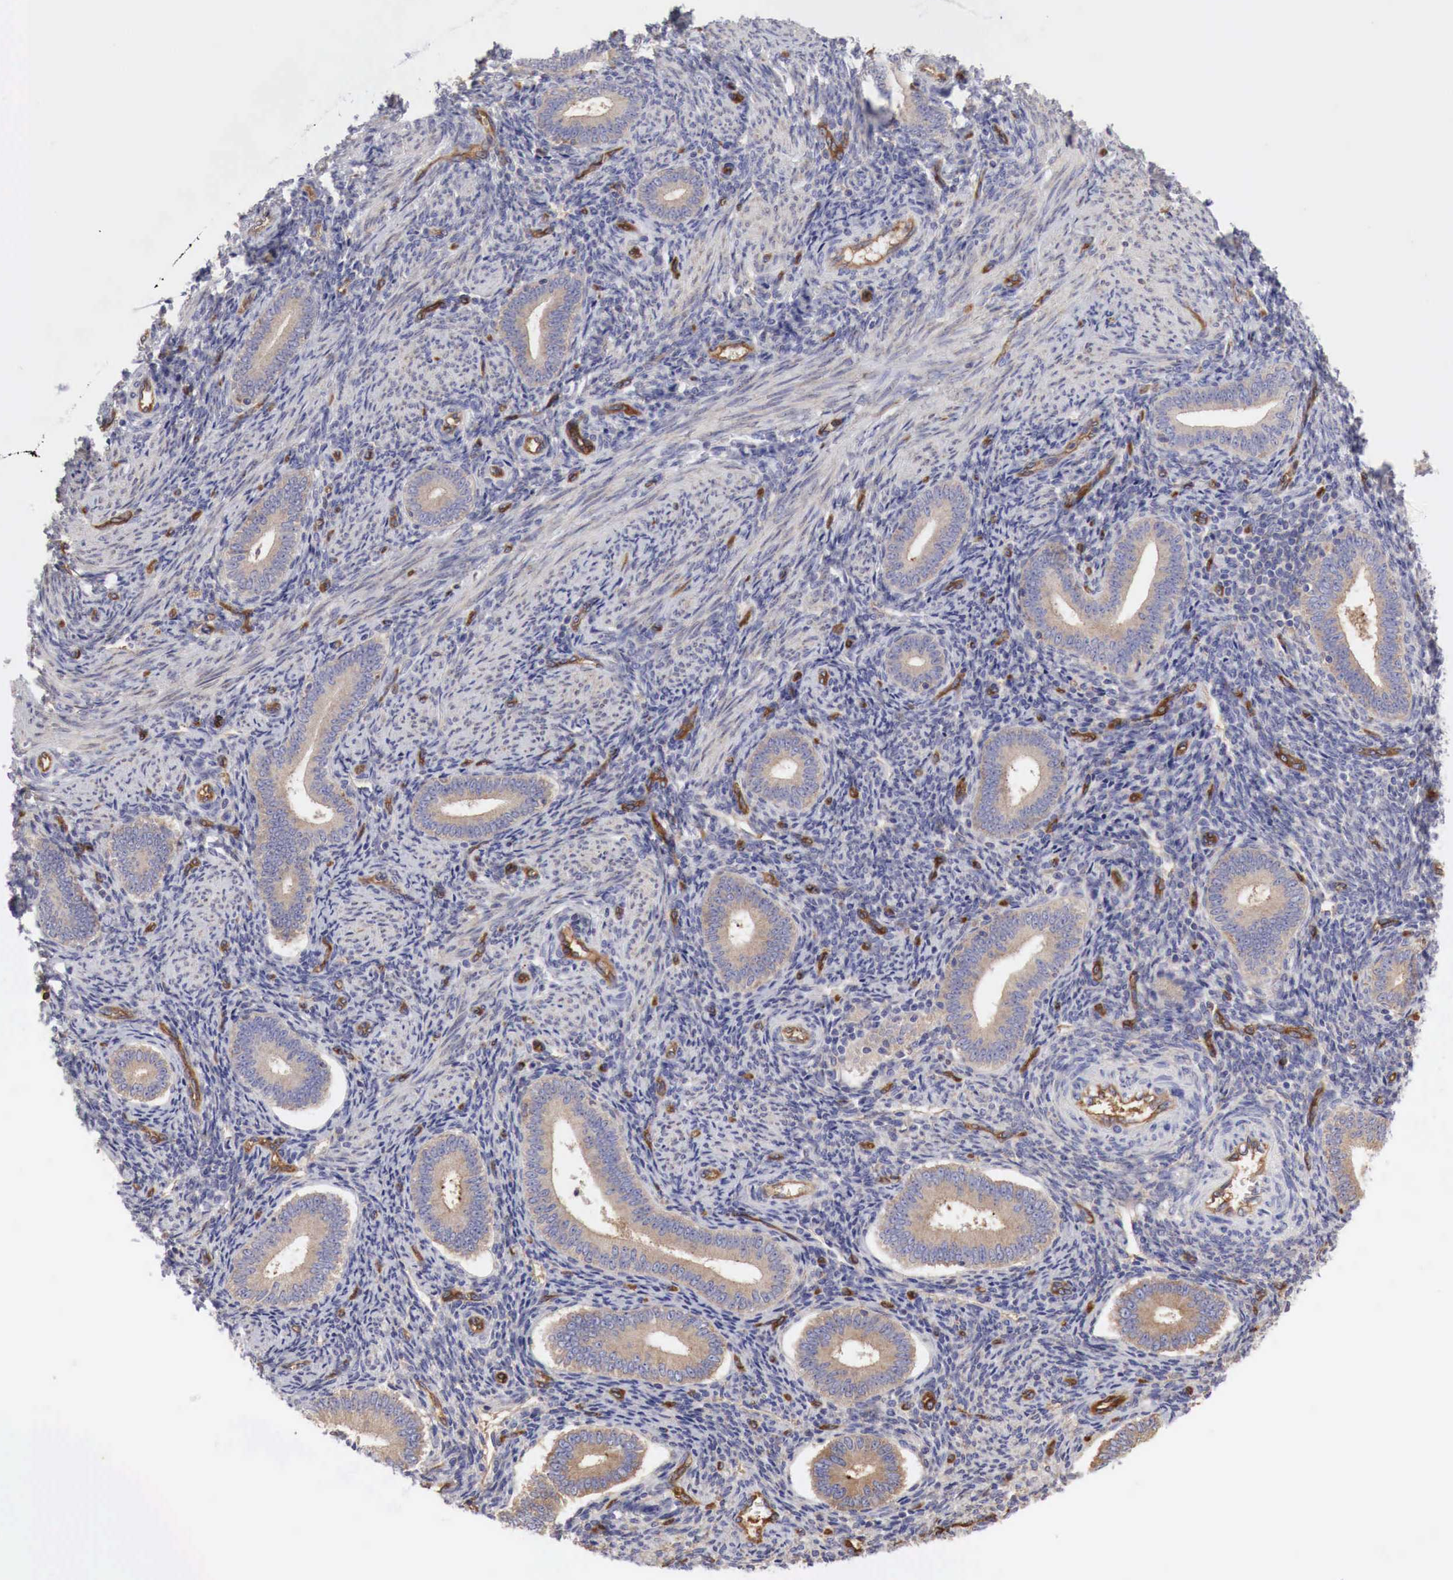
{"staining": {"intensity": "moderate", "quantity": "<25%", "location": "cytoplasmic/membranous"}, "tissue": "endometrium", "cell_type": "Cells in endometrial stroma", "image_type": "normal", "snomed": [{"axis": "morphology", "description": "Normal tissue, NOS"}, {"axis": "topography", "description": "Endometrium"}], "caption": "This is a histology image of immunohistochemistry staining of unremarkable endometrium, which shows moderate staining in the cytoplasmic/membranous of cells in endometrial stroma.", "gene": "MSN", "patient": {"sex": "female", "age": 35}}